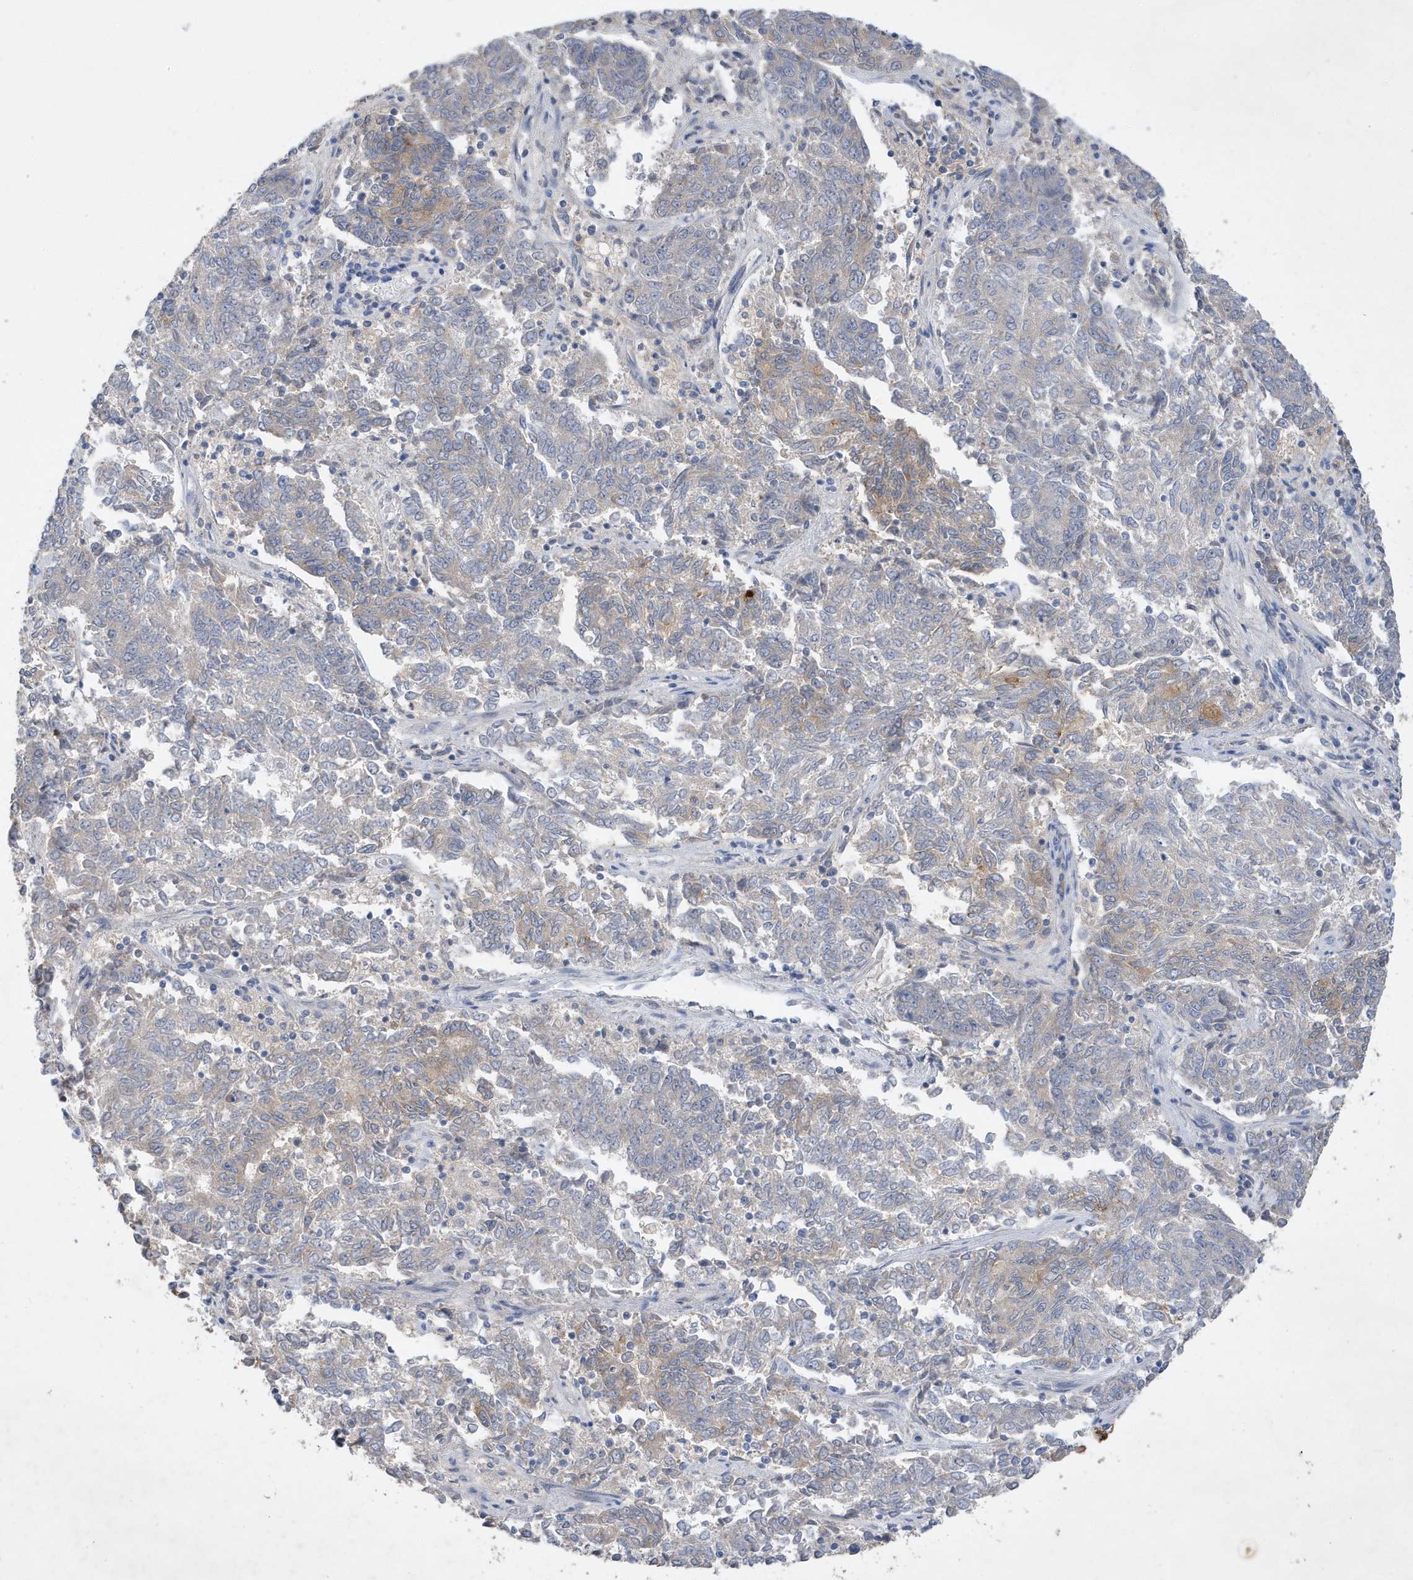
{"staining": {"intensity": "weak", "quantity": "<25%", "location": "cytoplasmic/membranous"}, "tissue": "endometrial cancer", "cell_type": "Tumor cells", "image_type": "cancer", "snomed": [{"axis": "morphology", "description": "Adenocarcinoma, NOS"}, {"axis": "topography", "description": "Endometrium"}], "caption": "High power microscopy image of an immunohistochemistry (IHC) micrograph of endometrial cancer, revealing no significant positivity in tumor cells. (DAB (3,3'-diaminobenzidine) immunohistochemistry, high magnification).", "gene": "LAPTM4A", "patient": {"sex": "female", "age": 80}}